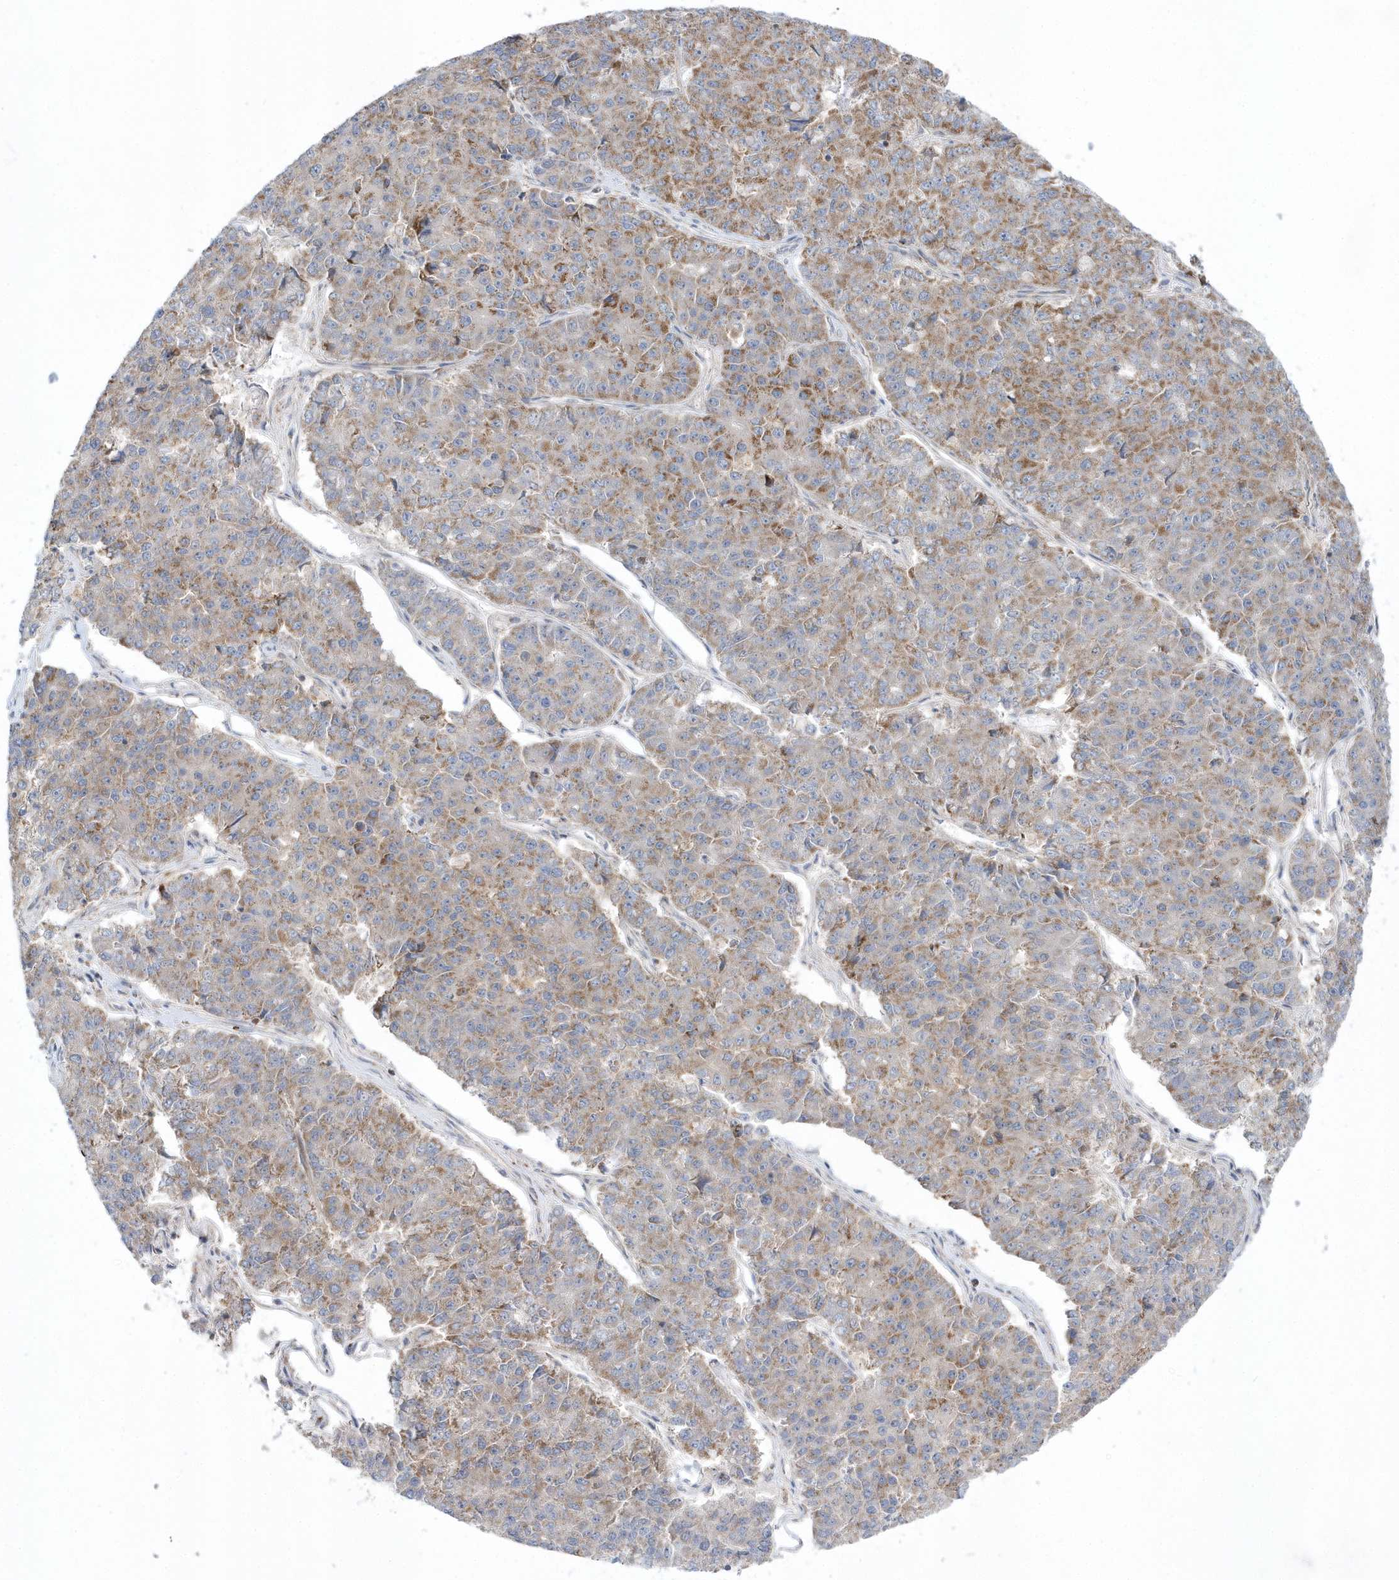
{"staining": {"intensity": "moderate", "quantity": ">75%", "location": "cytoplasmic/membranous"}, "tissue": "pancreatic cancer", "cell_type": "Tumor cells", "image_type": "cancer", "snomed": [{"axis": "morphology", "description": "Adenocarcinoma, NOS"}, {"axis": "topography", "description": "Pancreas"}], "caption": "A brown stain highlights moderate cytoplasmic/membranous positivity of a protein in pancreatic adenocarcinoma tumor cells.", "gene": "OPA1", "patient": {"sex": "male", "age": 50}}